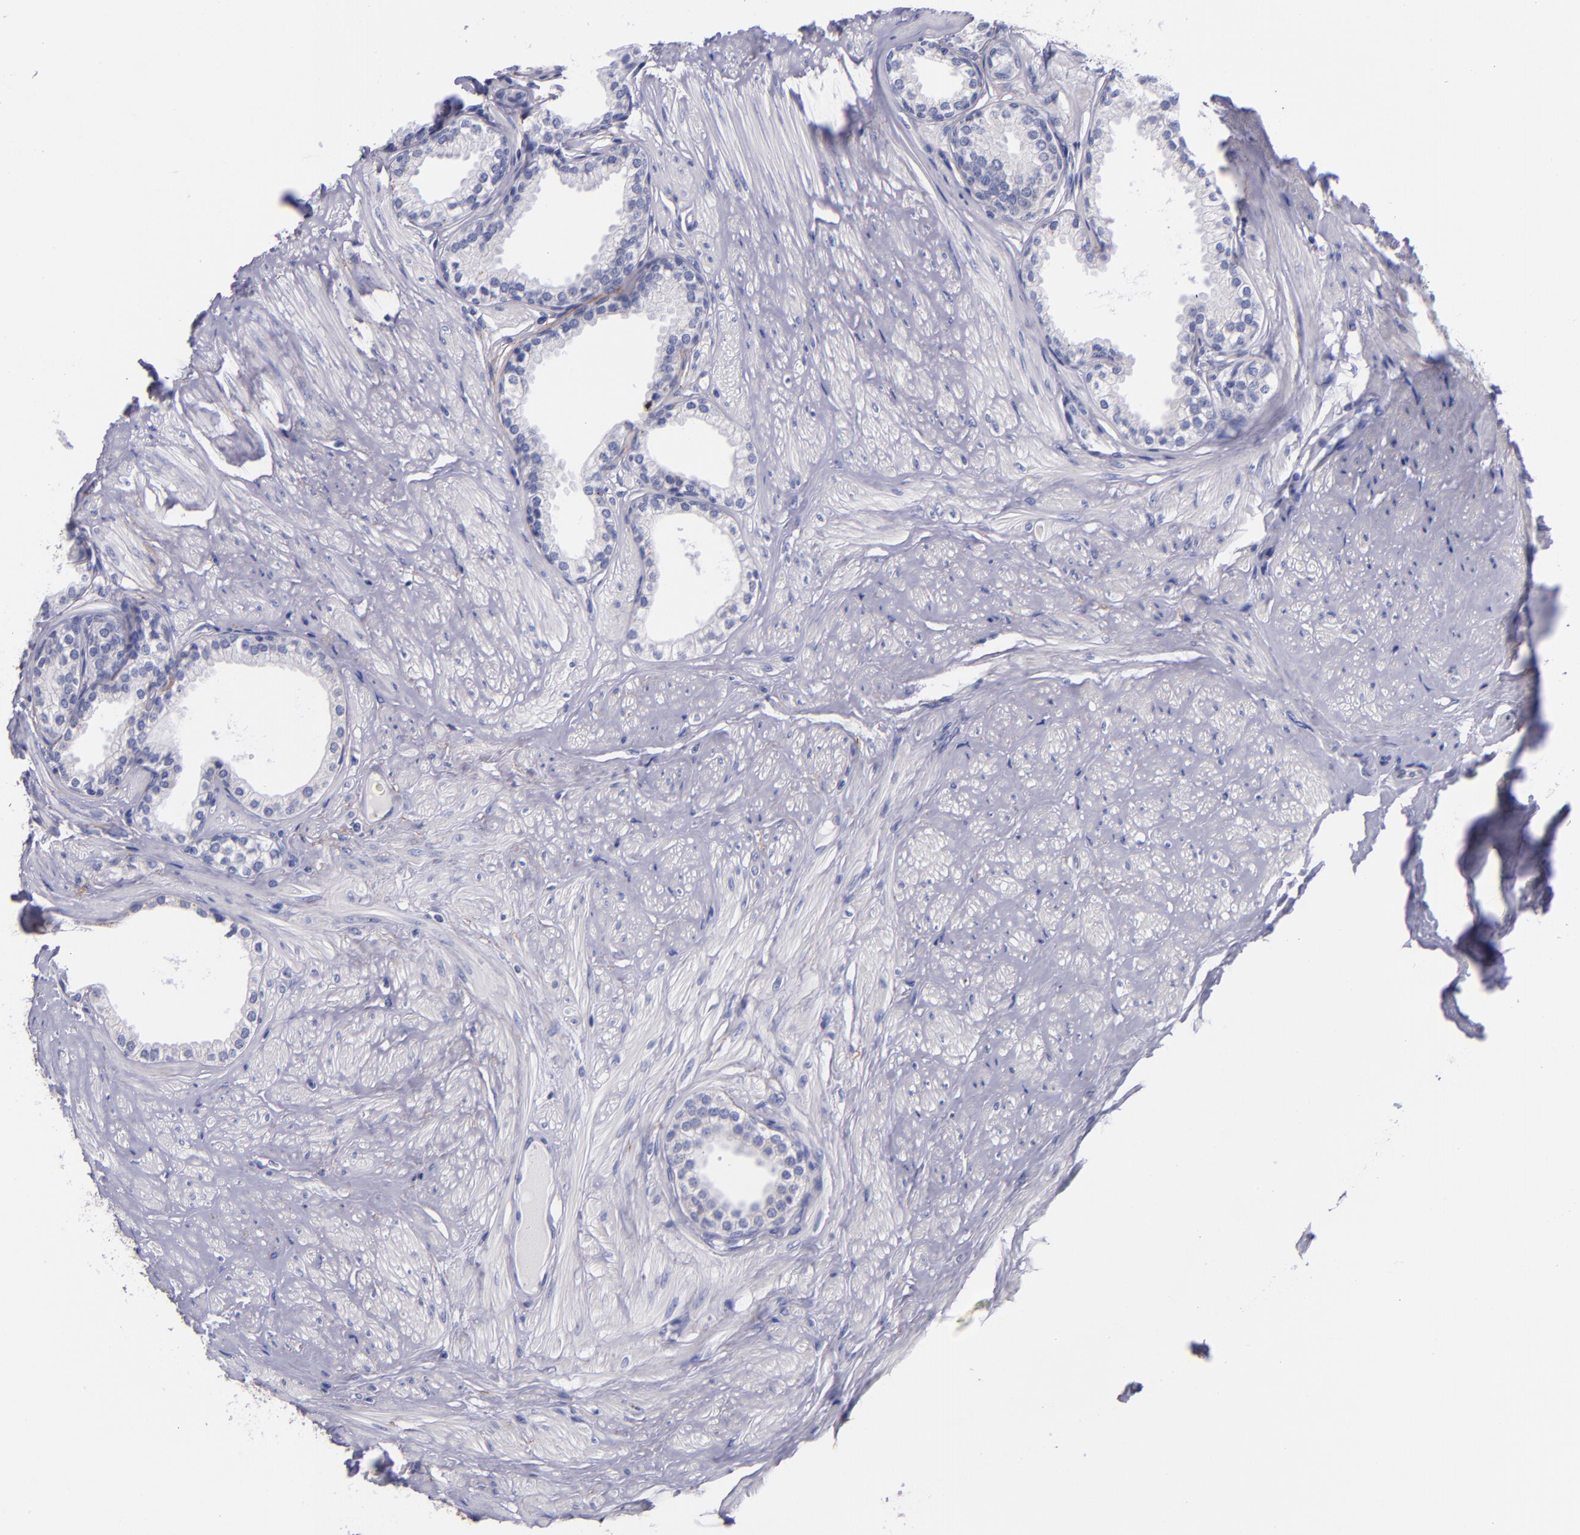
{"staining": {"intensity": "negative", "quantity": "none", "location": "none"}, "tissue": "prostate", "cell_type": "Glandular cells", "image_type": "normal", "snomed": [{"axis": "morphology", "description": "Normal tissue, NOS"}, {"axis": "topography", "description": "Prostate"}], "caption": "Histopathology image shows no protein positivity in glandular cells of benign prostate.", "gene": "IVL", "patient": {"sex": "male", "age": 64}}